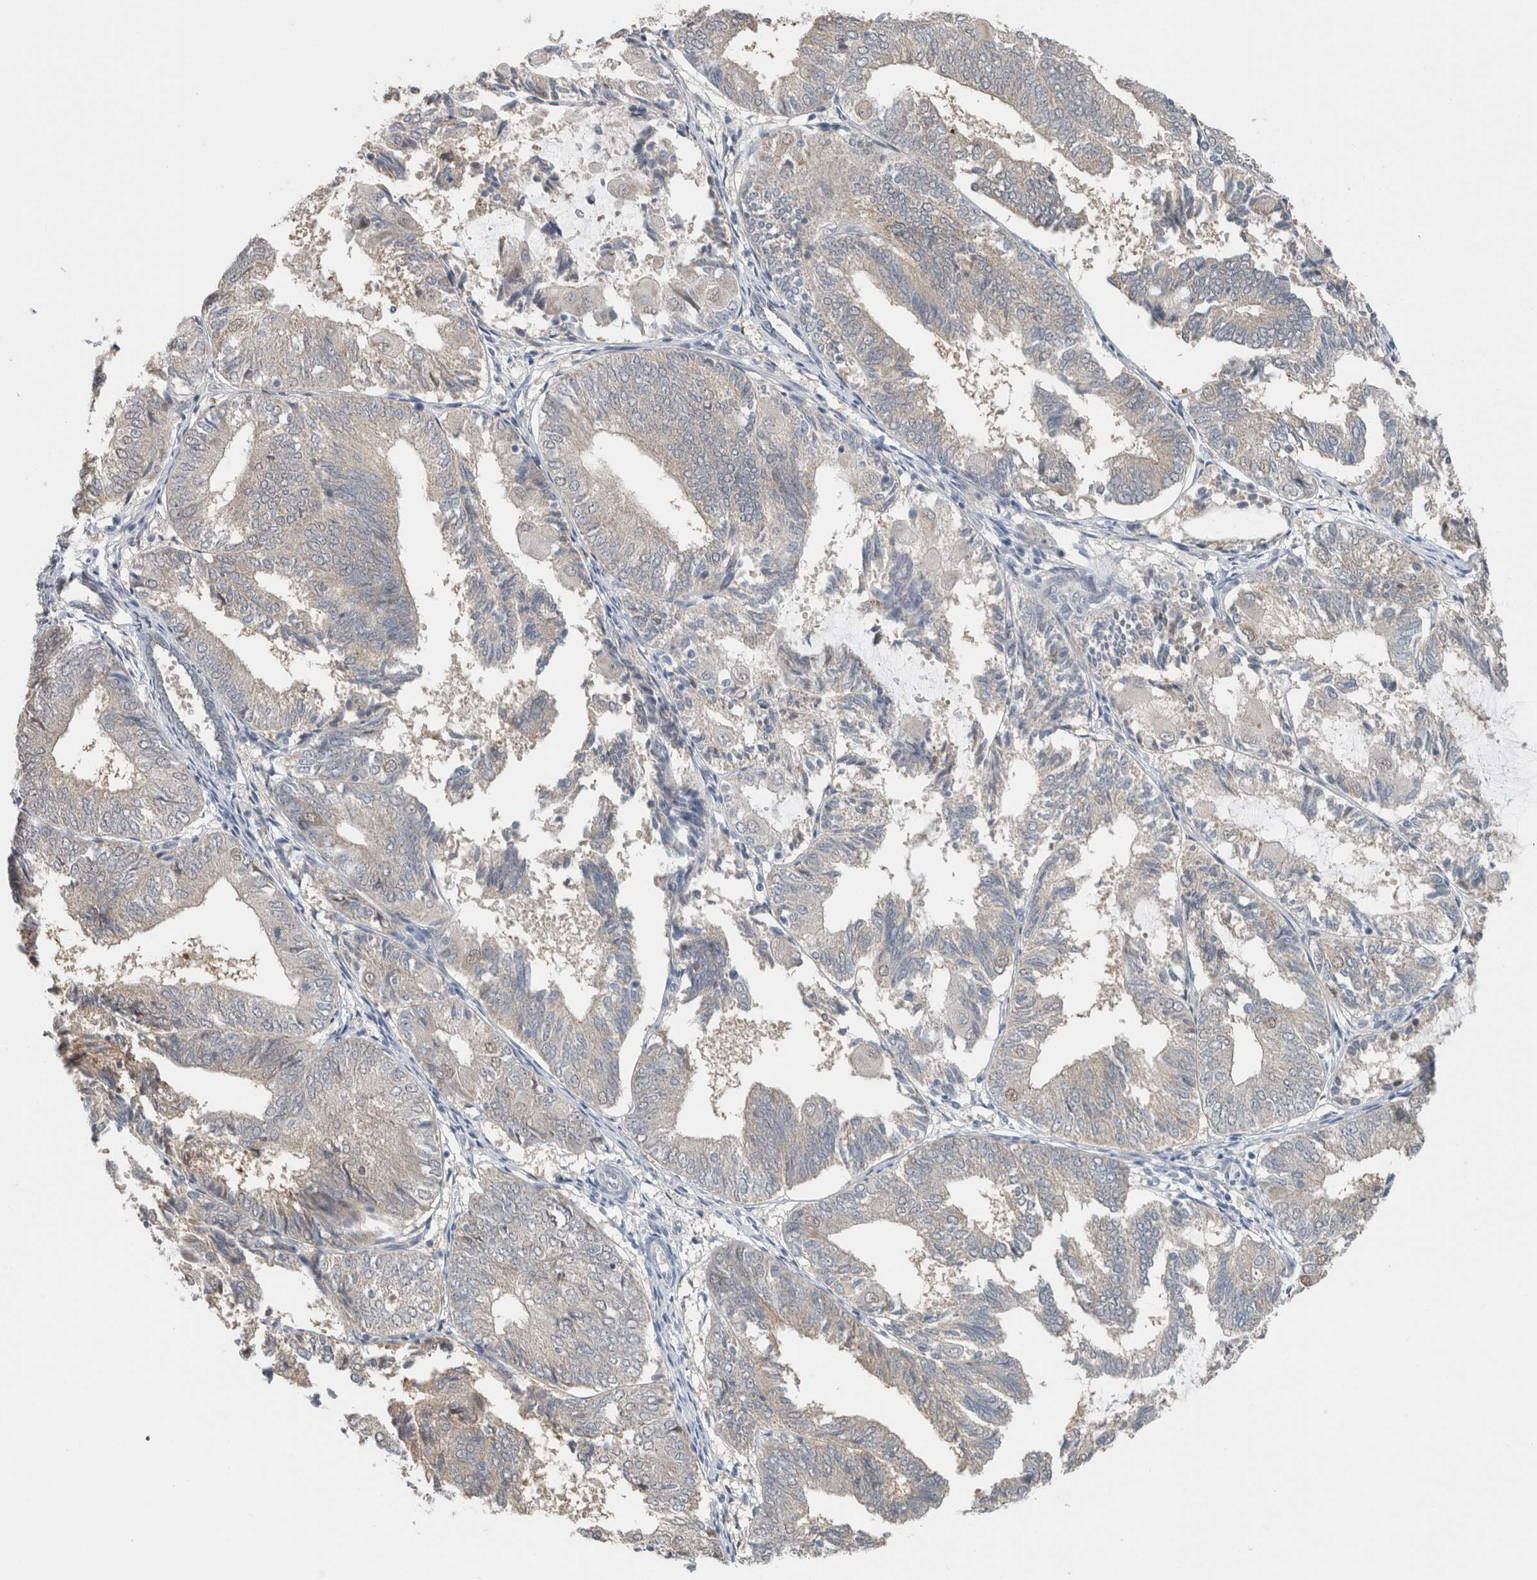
{"staining": {"intensity": "negative", "quantity": "none", "location": "none"}, "tissue": "endometrial cancer", "cell_type": "Tumor cells", "image_type": "cancer", "snomed": [{"axis": "morphology", "description": "Adenocarcinoma, NOS"}, {"axis": "topography", "description": "Endometrium"}], "caption": "Immunohistochemistry micrograph of adenocarcinoma (endometrial) stained for a protein (brown), which reveals no staining in tumor cells. The staining was performed using DAB (3,3'-diaminobenzidine) to visualize the protein expression in brown, while the nuclei were stained in blue with hematoxylin (Magnification: 20x).", "gene": "CRAT", "patient": {"sex": "female", "age": 81}}